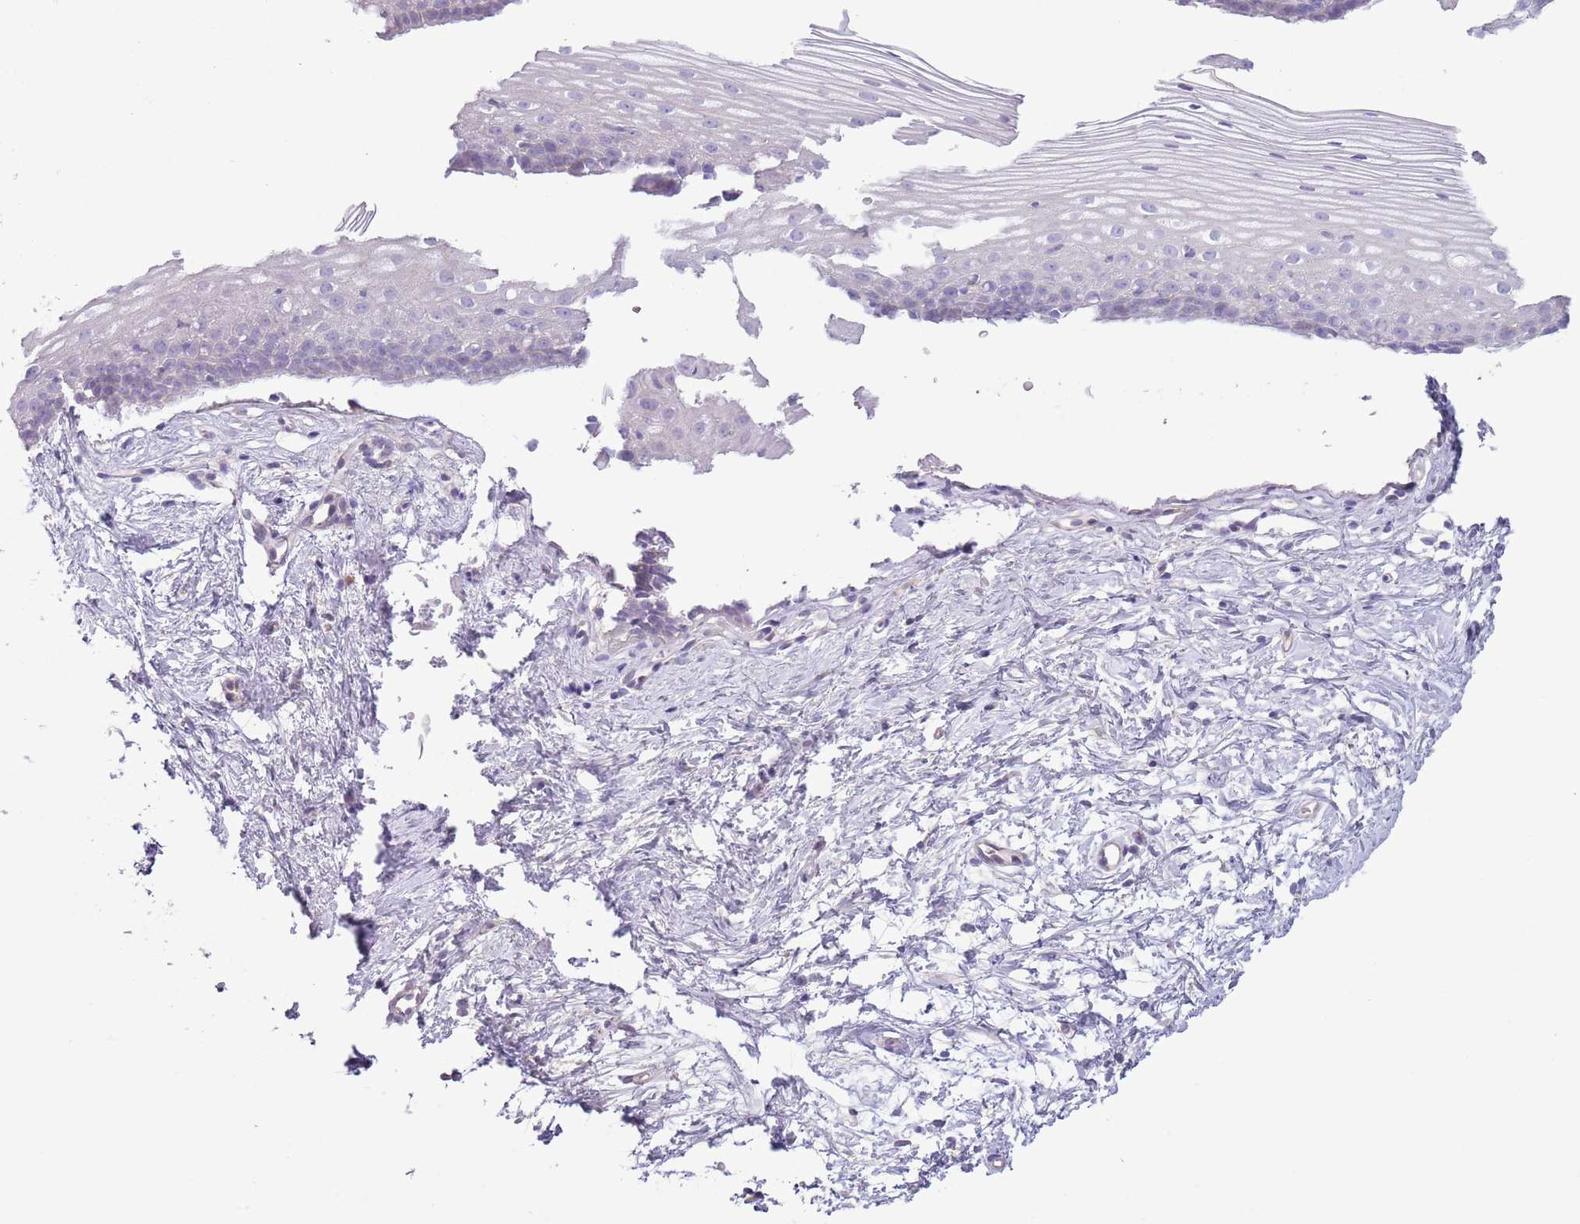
{"staining": {"intensity": "moderate", "quantity": ">75%", "location": "cytoplasmic/membranous"}, "tissue": "cervix", "cell_type": "Glandular cells", "image_type": "normal", "snomed": [{"axis": "morphology", "description": "Normal tissue, NOS"}, {"axis": "topography", "description": "Cervix"}], "caption": "Protein staining exhibits moderate cytoplasmic/membranous staining in approximately >75% of glandular cells in normal cervix.", "gene": "CFH", "patient": {"sex": "female", "age": 40}}